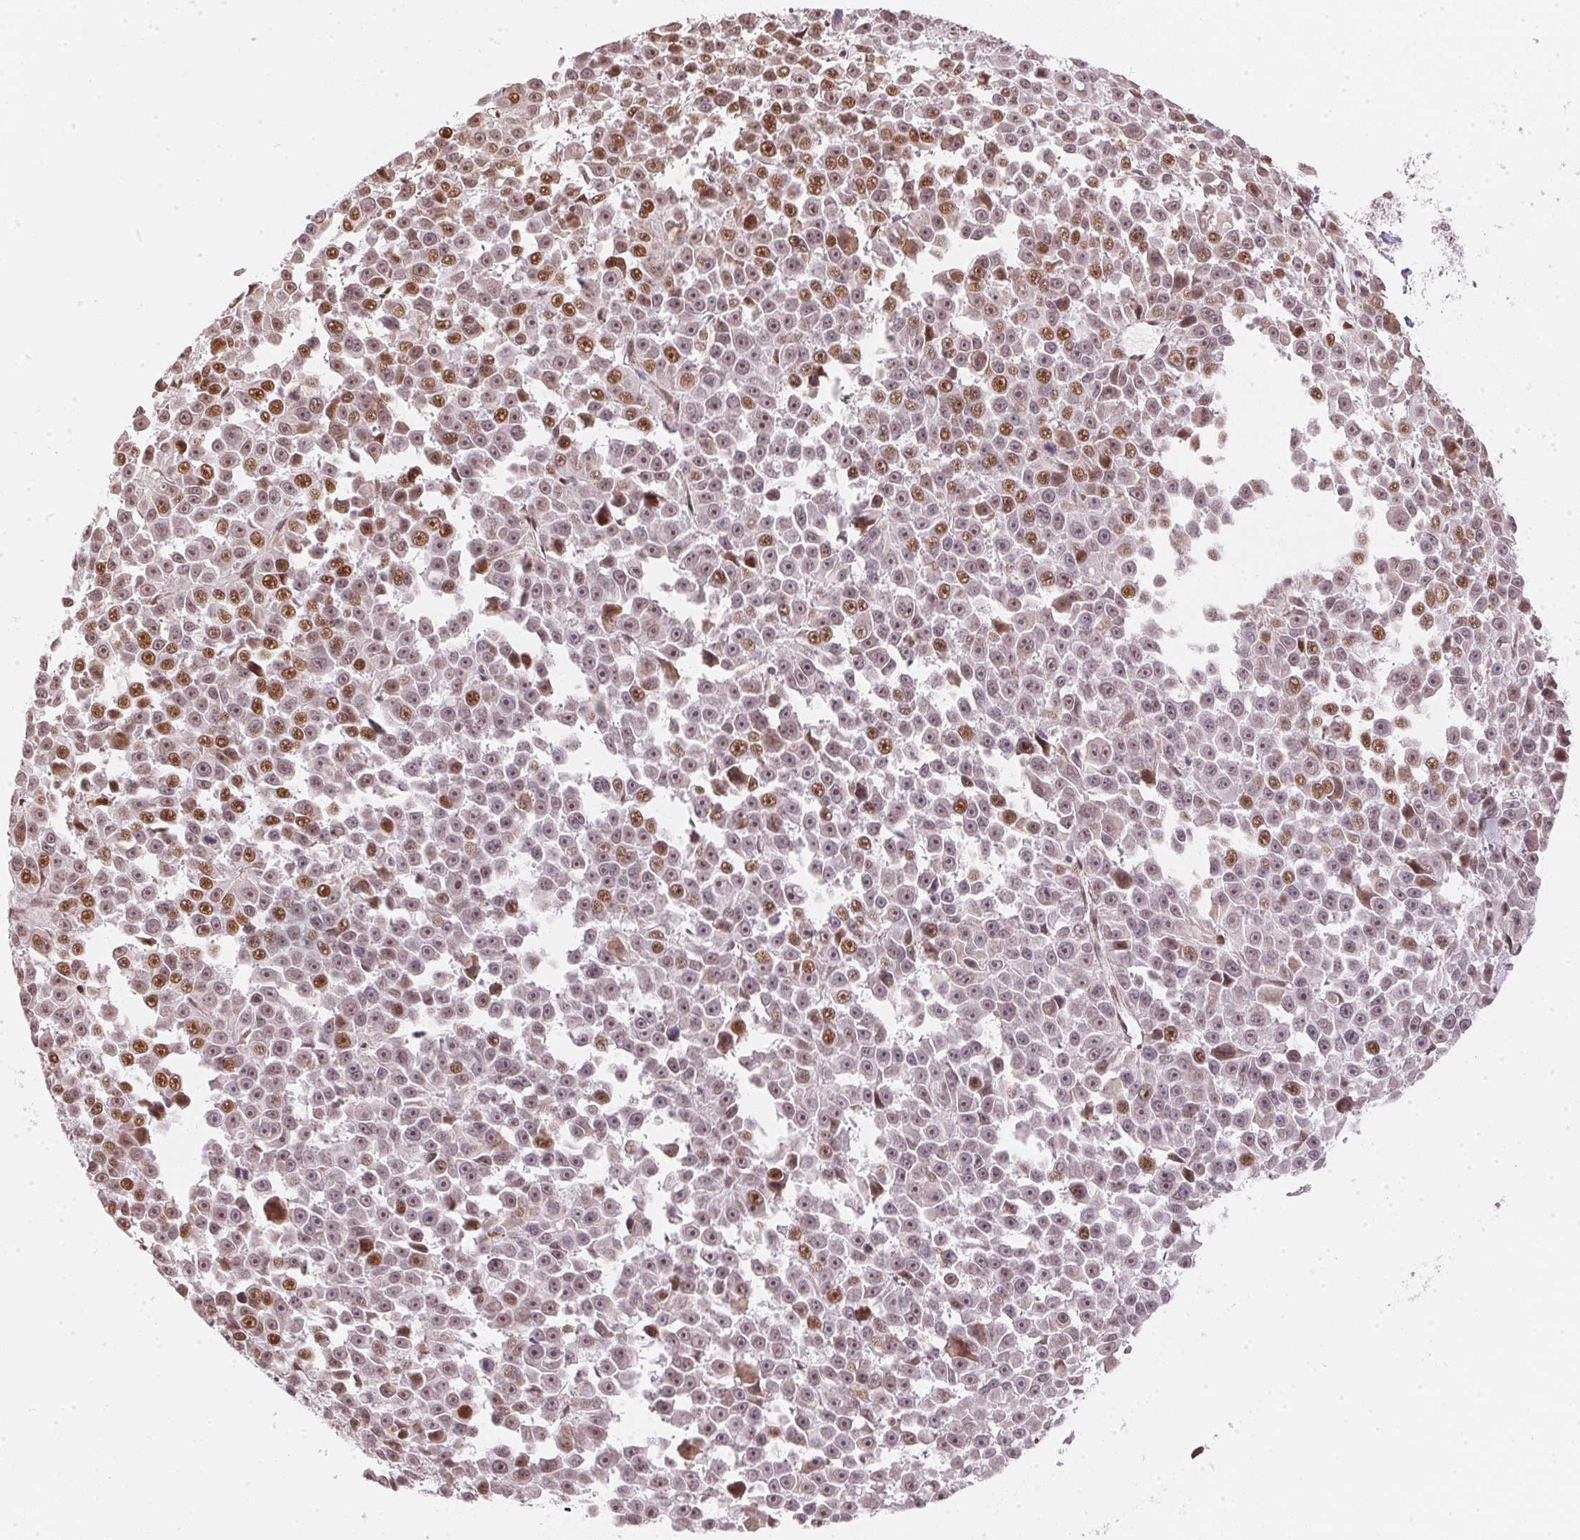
{"staining": {"intensity": "moderate", "quantity": "25%-75%", "location": "nuclear"}, "tissue": "melanoma", "cell_type": "Tumor cells", "image_type": "cancer", "snomed": [{"axis": "morphology", "description": "Malignant melanoma, NOS"}, {"axis": "topography", "description": "Skin"}], "caption": "About 25%-75% of tumor cells in human melanoma display moderate nuclear protein staining as visualized by brown immunohistochemical staining.", "gene": "KAT6A", "patient": {"sex": "female", "age": 66}}